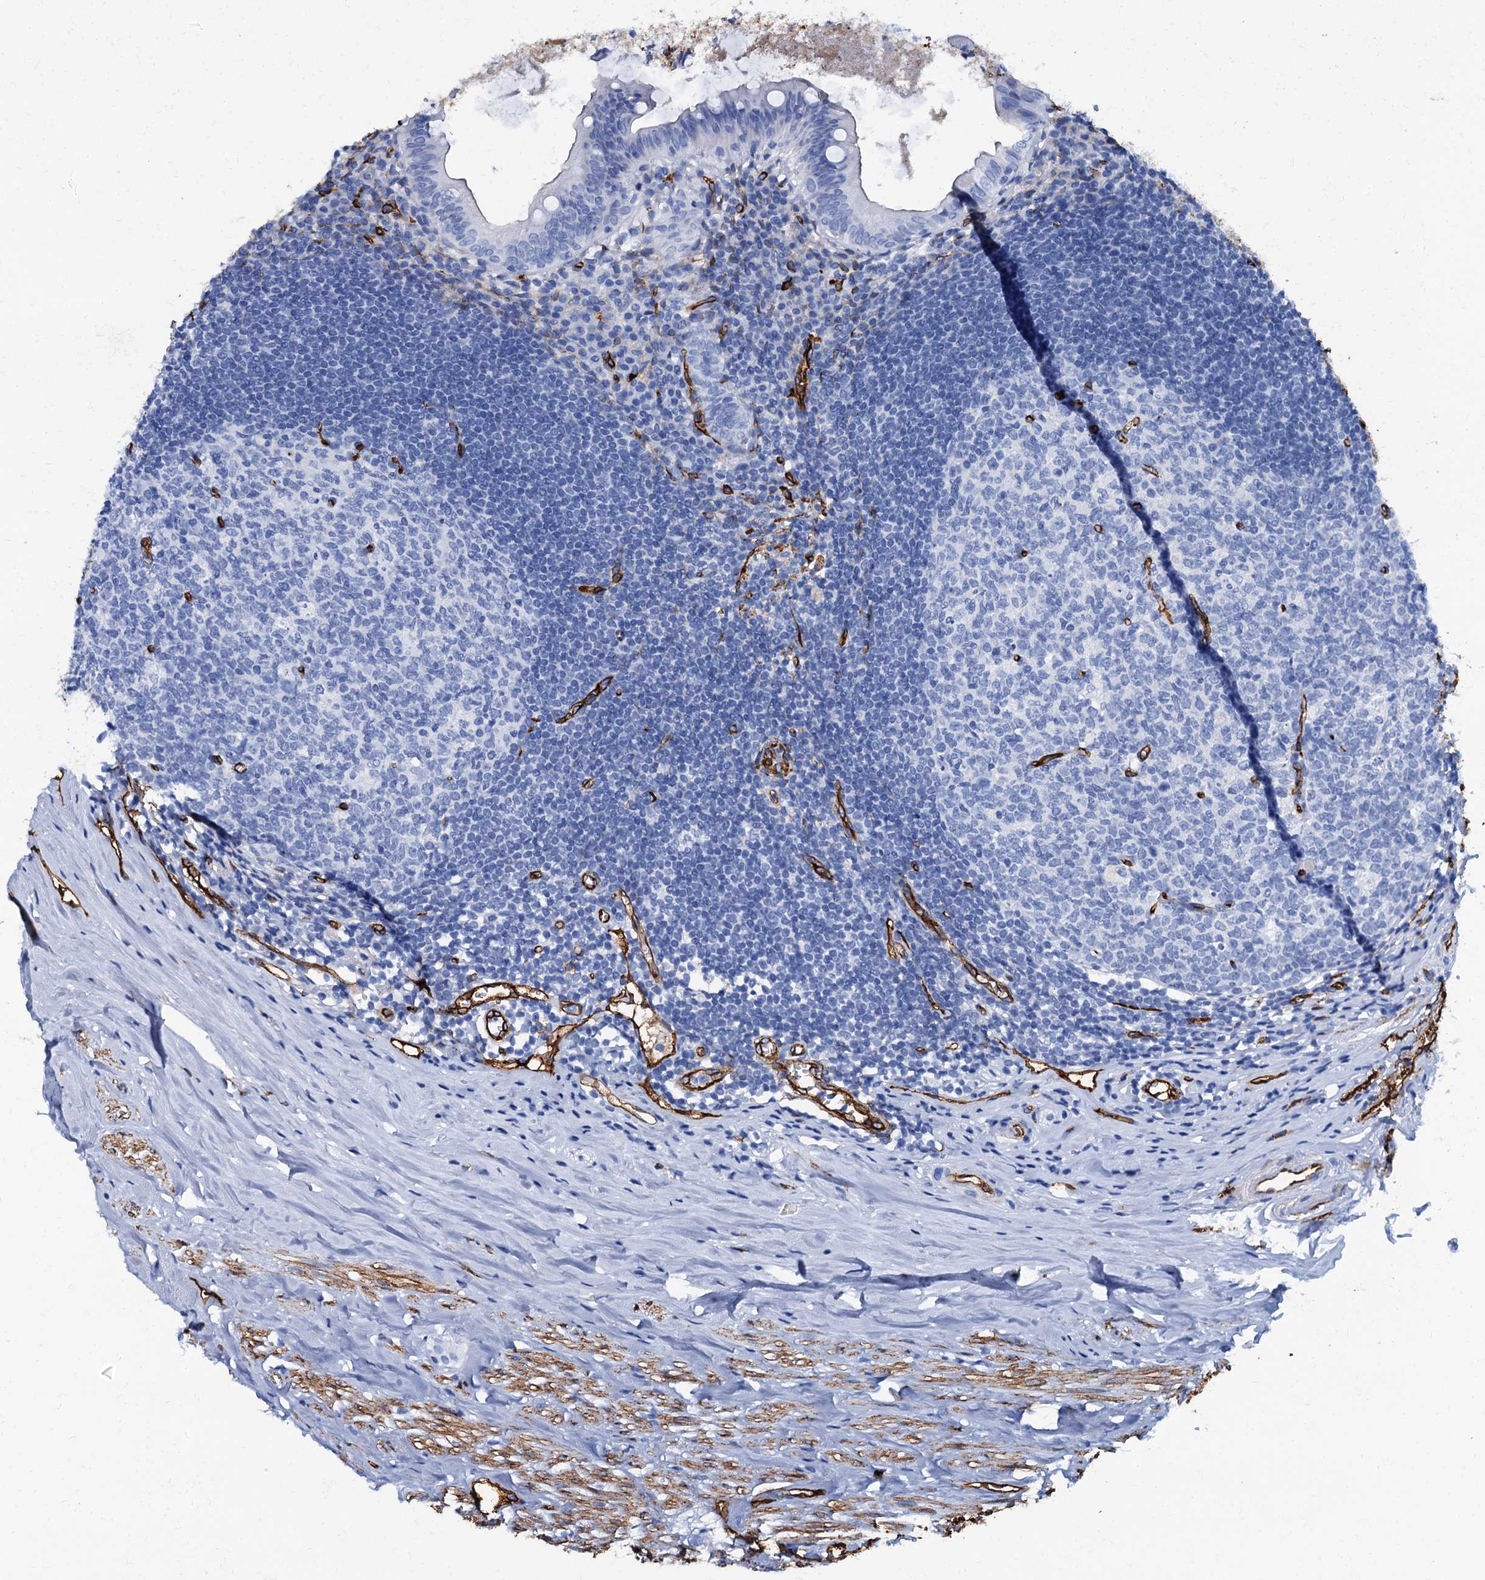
{"staining": {"intensity": "negative", "quantity": "none", "location": "none"}, "tissue": "appendix", "cell_type": "Glandular cells", "image_type": "normal", "snomed": [{"axis": "morphology", "description": "Normal tissue, NOS"}, {"axis": "topography", "description": "Appendix"}], "caption": "An immunohistochemistry photomicrograph of normal appendix is shown. There is no staining in glandular cells of appendix.", "gene": "CAVIN2", "patient": {"sex": "female", "age": 51}}